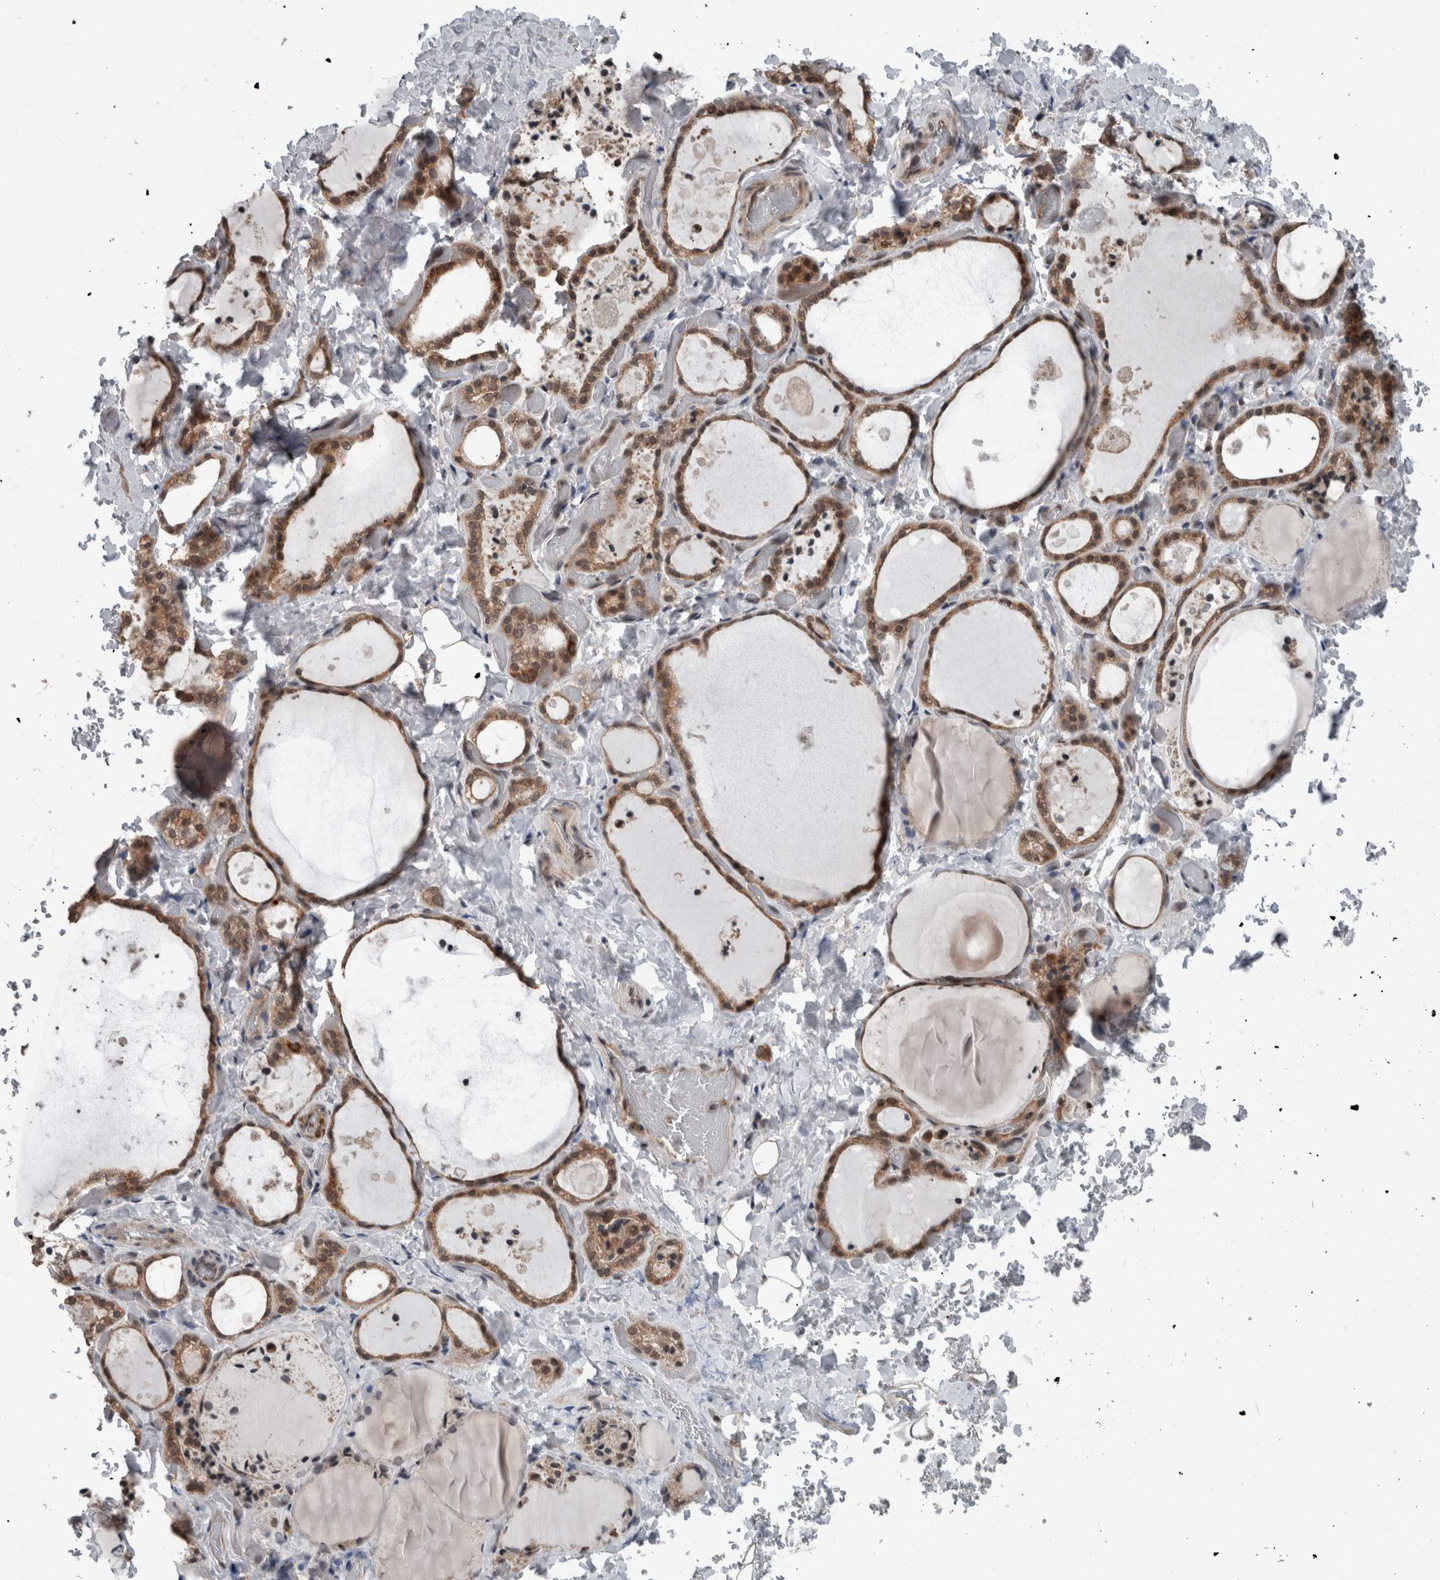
{"staining": {"intensity": "moderate", "quantity": ">75%", "location": "cytoplasmic/membranous,nuclear"}, "tissue": "thyroid gland", "cell_type": "Glandular cells", "image_type": "normal", "snomed": [{"axis": "morphology", "description": "Normal tissue, NOS"}, {"axis": "topography", "description": "Thyroid gland"}], "caption": "A micrograph of thyroid gland stained for a protein demonstrates moderate cytoplasmic/membranous,nuclear brown staining in glandular cells. Nuclei are stained in blue.", "gene": "ENY2", "patient": {"sex": "female", "age": 44}}